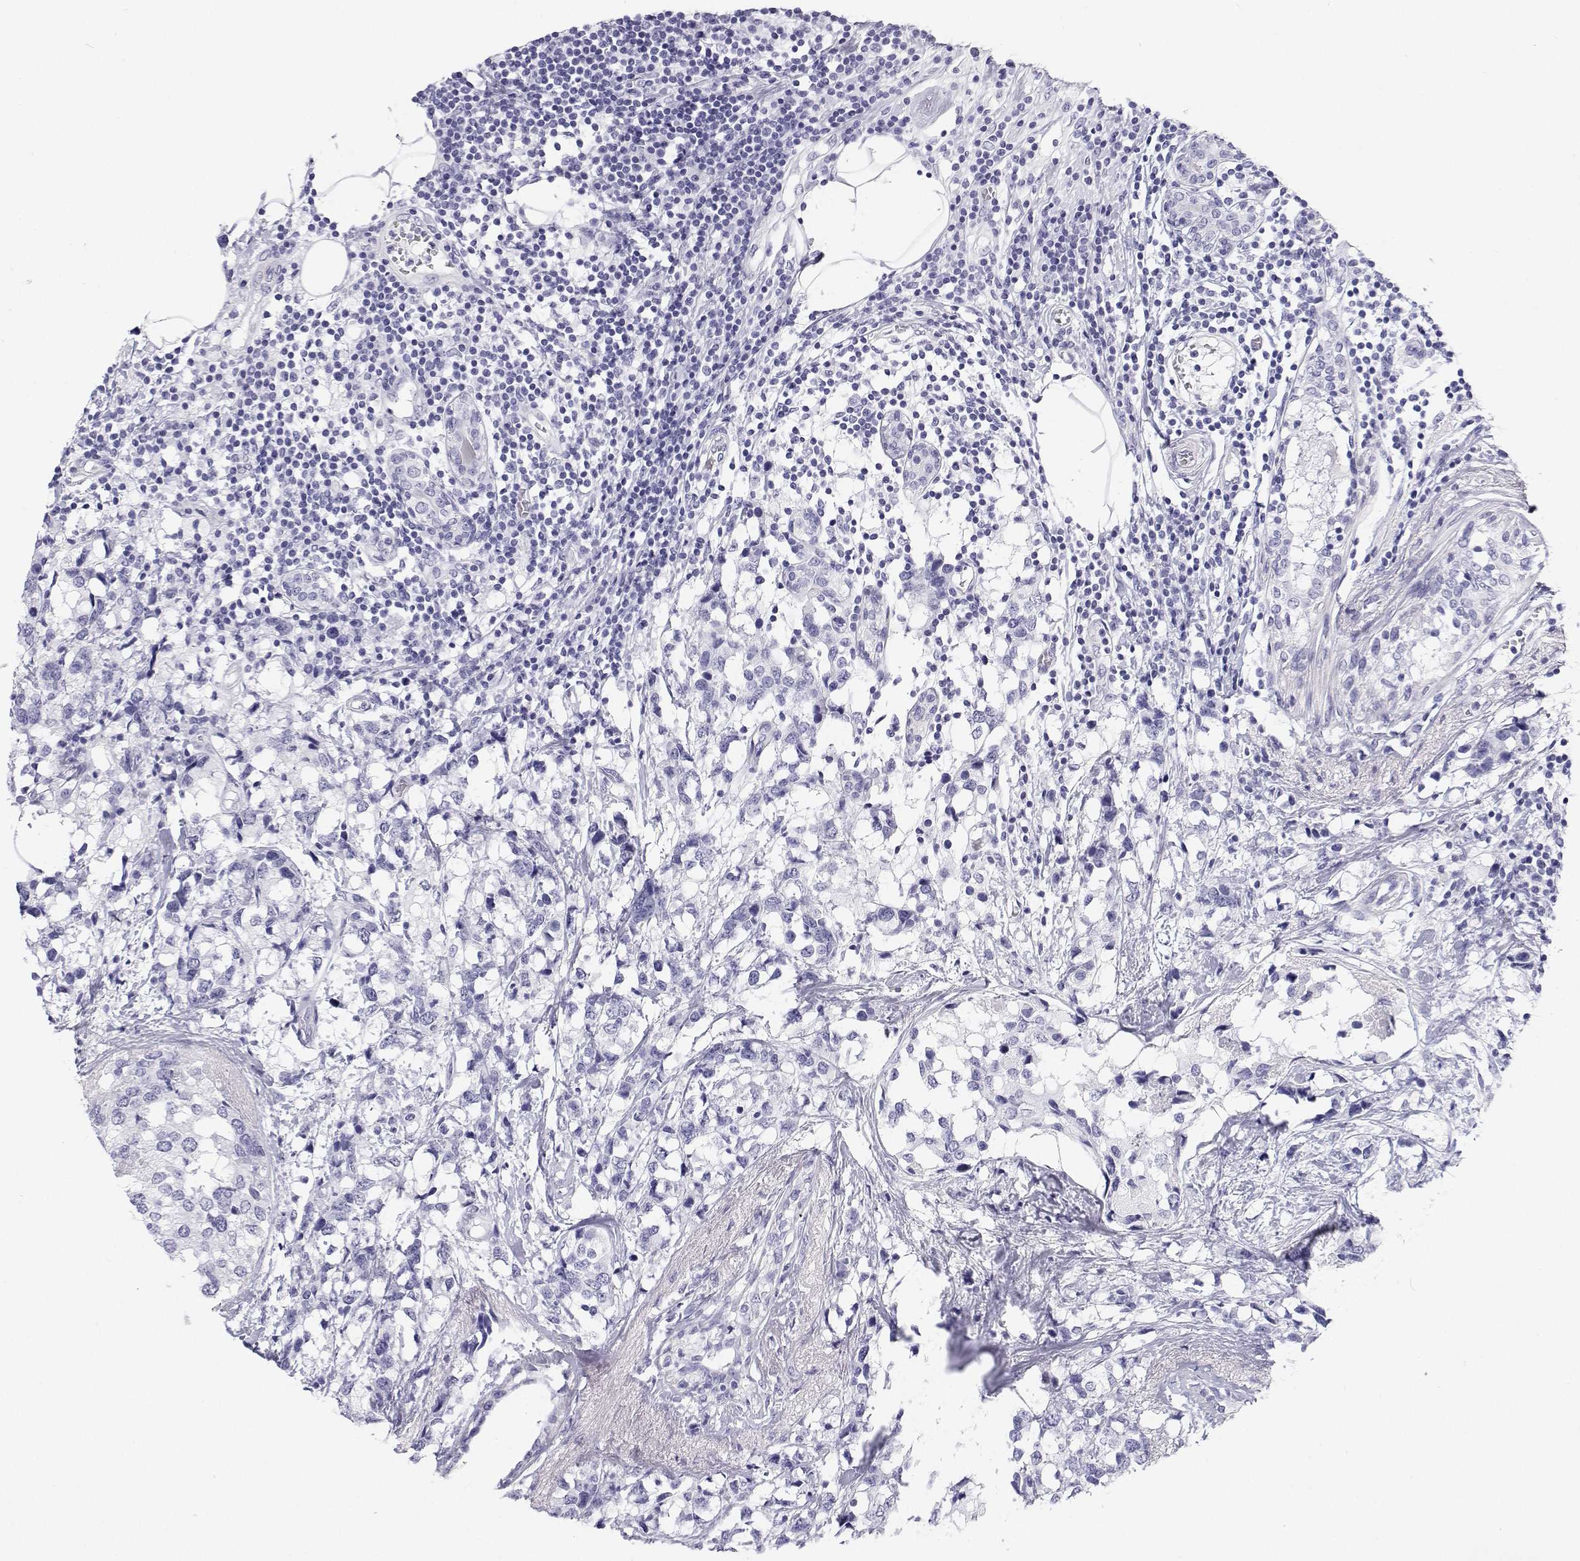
{"staining": {"intensity": "negative", "quantity": "none", "location": "none"}, "tissue": "breast cancer", "cell_type": "Tumor cells", "image_type": "cancer", "snomed": [{"axis": "morphology", "description": "Lobular carcinoma"}, {"axis": "topography", "description": "Breast"}], "caption": "Tumor cells are negative for brown protein staining in lobular carcinoma (breast).", "gene": "BHMT", "patient": {"sex": "female", "age": 59}}